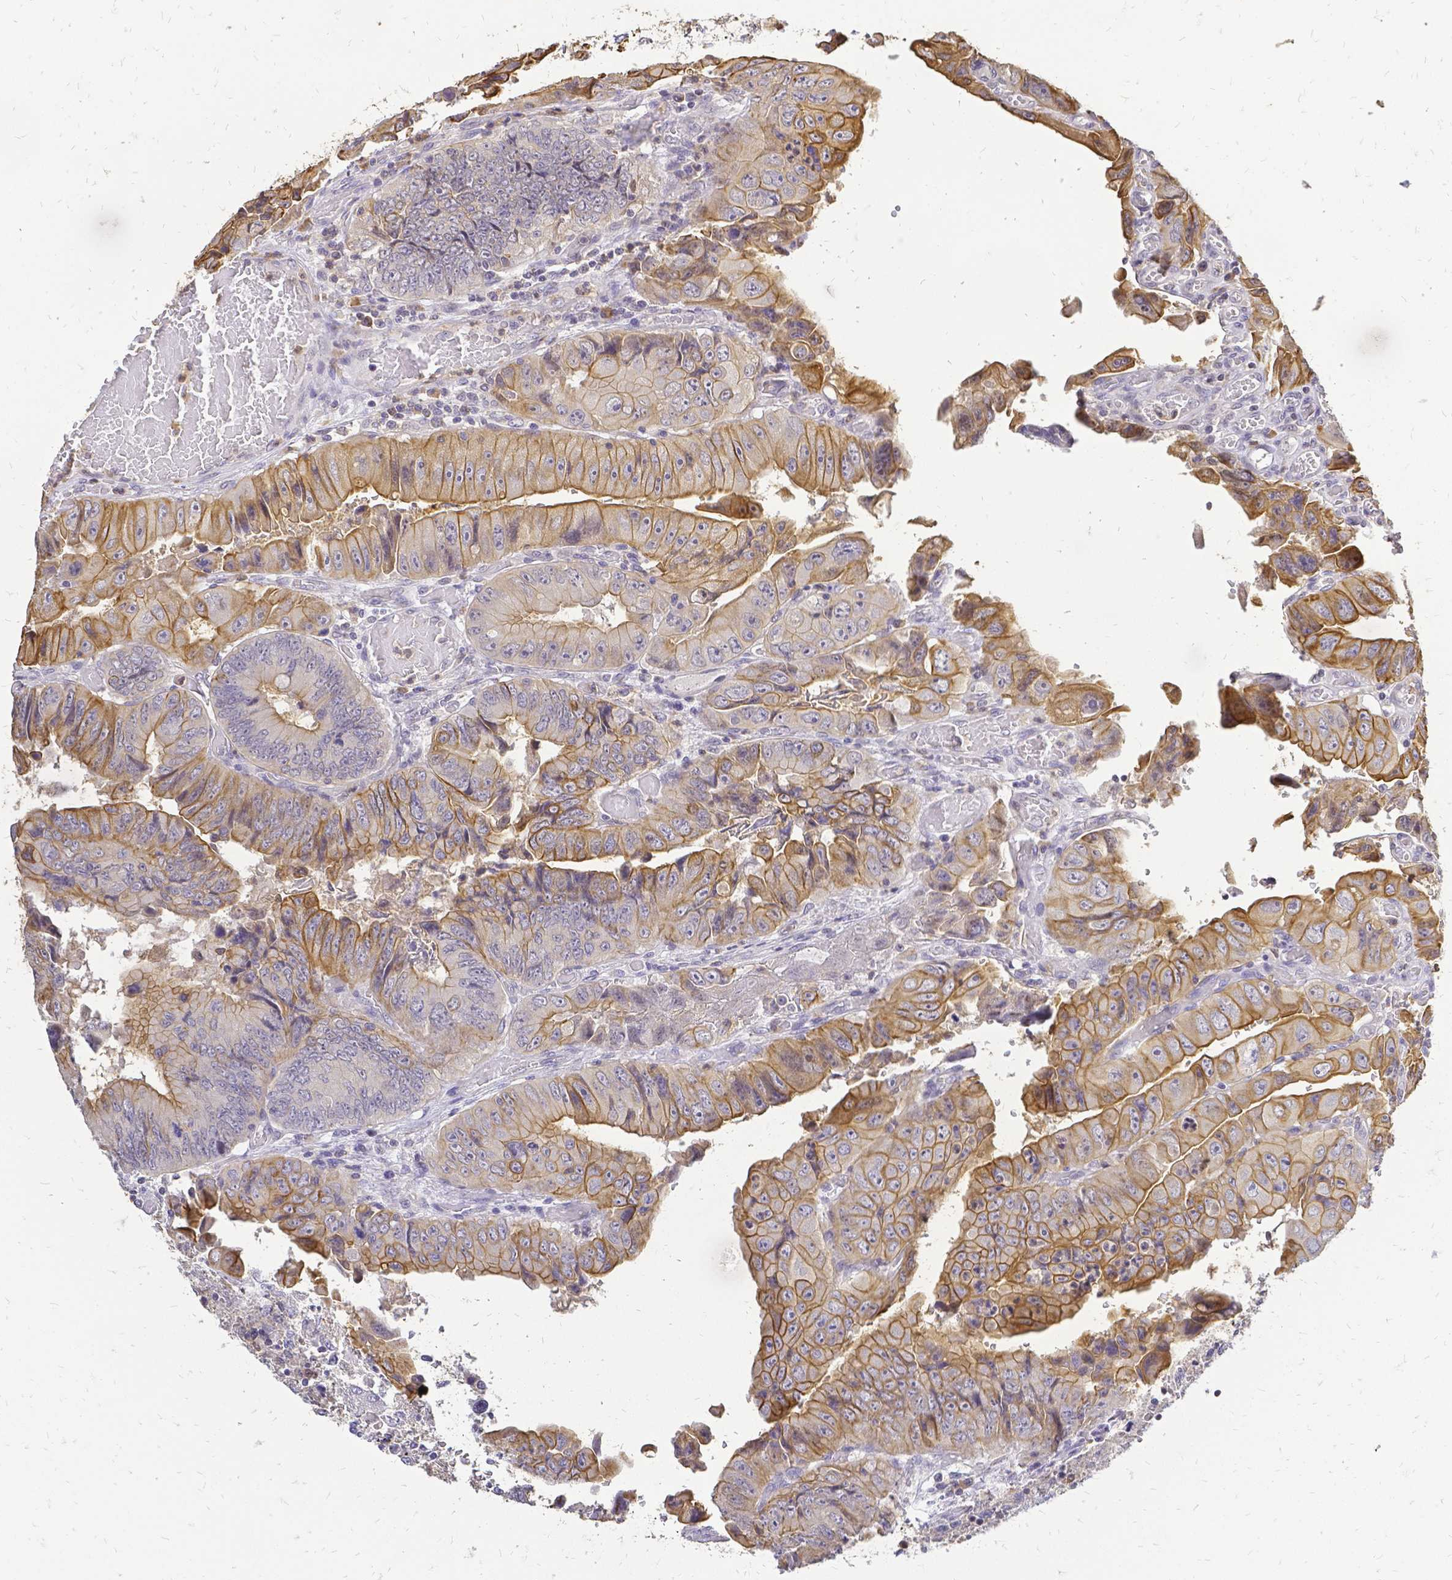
{"staining": {"intensity": "moderate", "quantity": "25%-75%", "location": "cytoplasmic/membranous"}, "tissue": "colorectal cancer", "cell_type": "Tumor cells", "image_type": "cancer", "snomed": [{"axis": "morphology", "description": "Adenocarcinoma, NOS"}, {"axis": "topography", "description": "Colon"}], "caption": "This is an image of immunohistochemistry staining of colorectal cancer (adenocarcinoma), which shows moderate staining in the cytoplasmic/membranous of tumor cells.", "gene": "CIB1", "patient": {"sex": "female", "age": 84}}